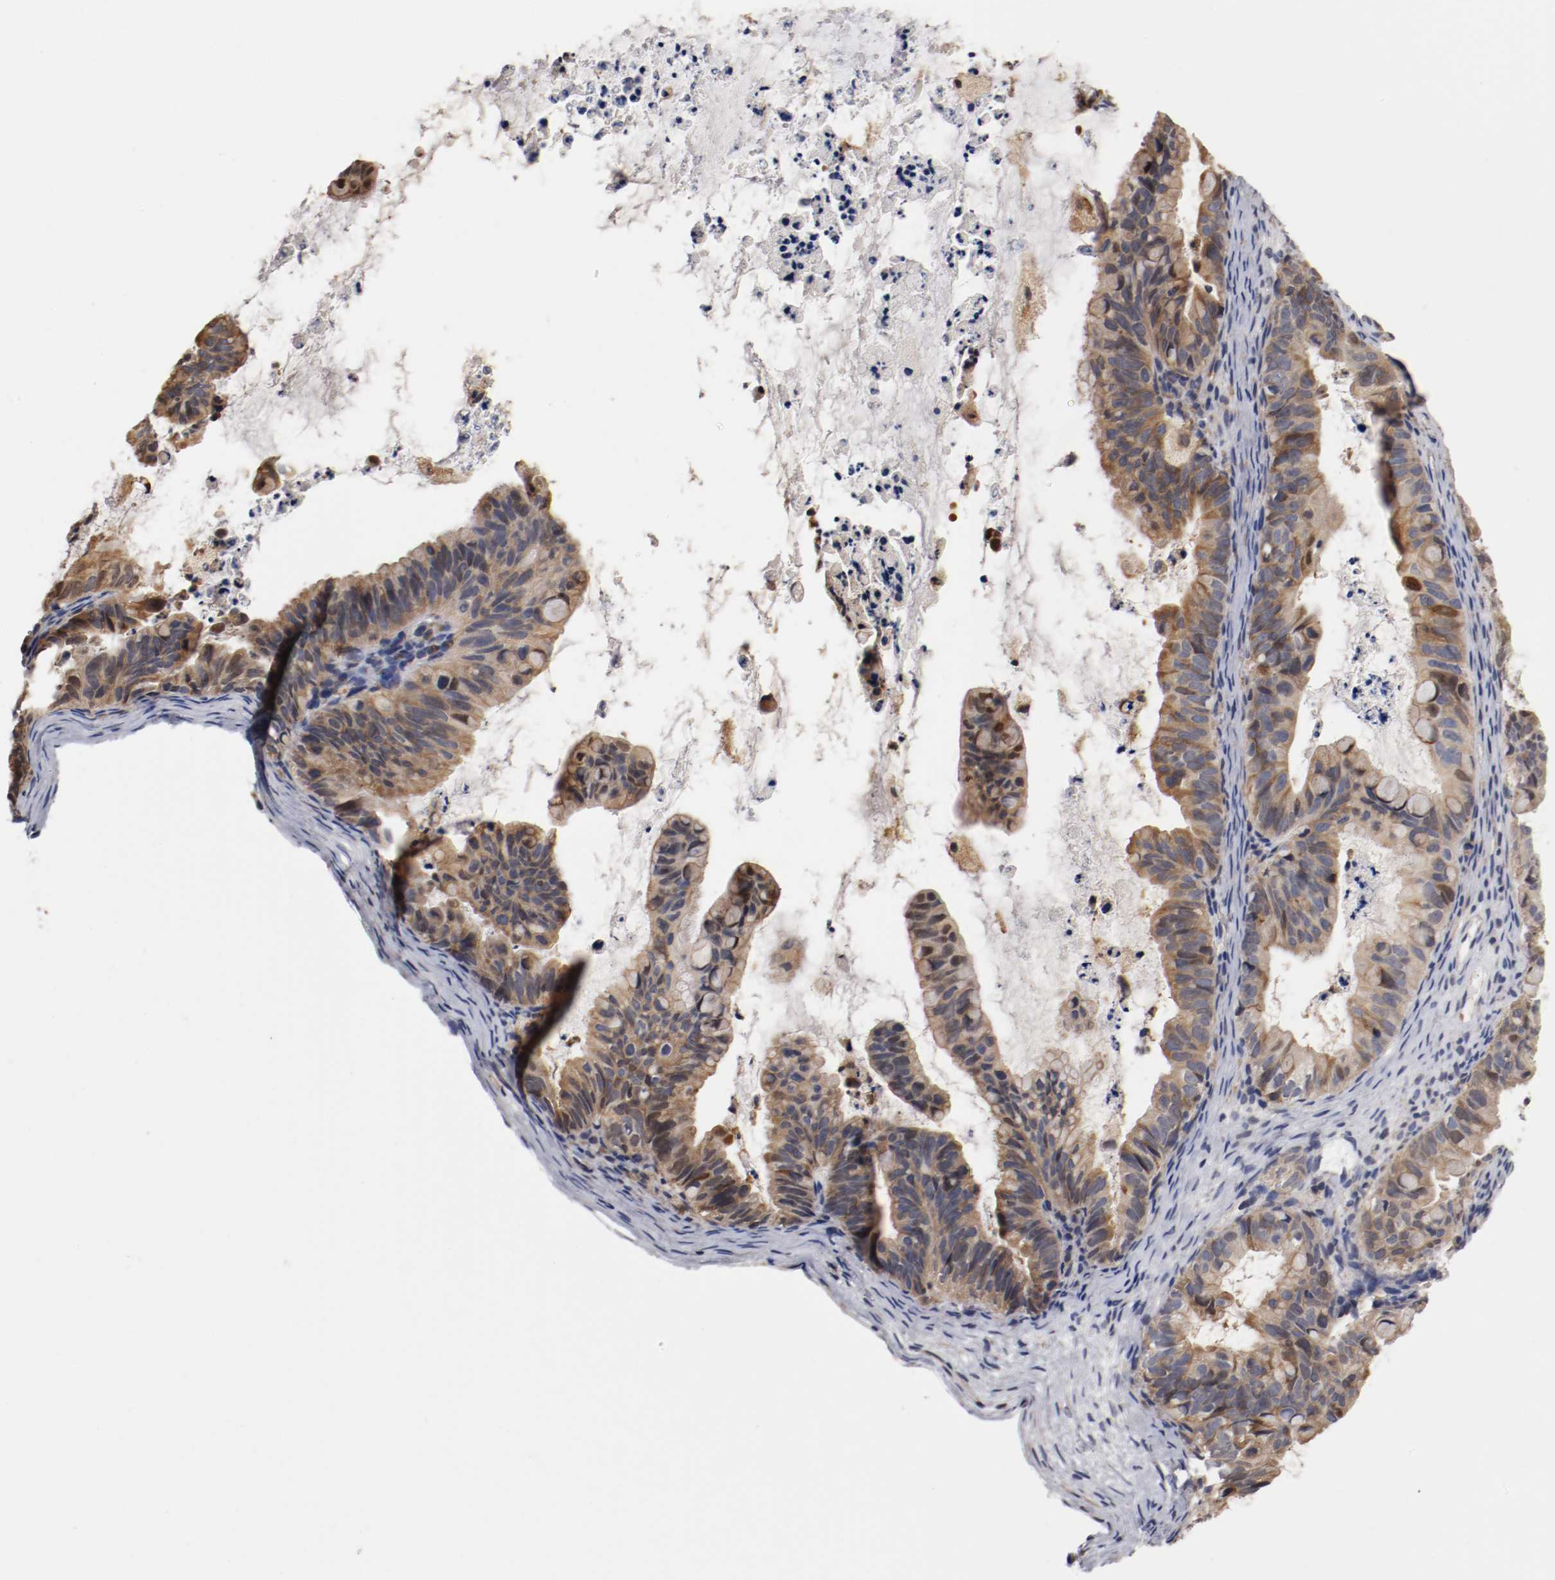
{"staining": {"intensity": "moderate", "quantity": ">75%", "location": "cytoplasmic/membranous"}, "tissue": "ovarian cancer", "cell_type": "Tumor cells", "image_type": "cancer", "snomed": [{"axis": "morphology", "description": "Cystadenocarcinoma, mucinous, NOS"}, {"axis": "topography", "description": "Ovary"}], "caption": "Immunohistochemical staining of ovarian cancer (mucinous cystadenocarcinoma) reveals moderate cytoplasmic/membranous protein positivity in about >75% of tumor cells. Nuclei are stained in blue.", "gene": "TNFSF13", "patient": {"sex": "female", "age": 36}}